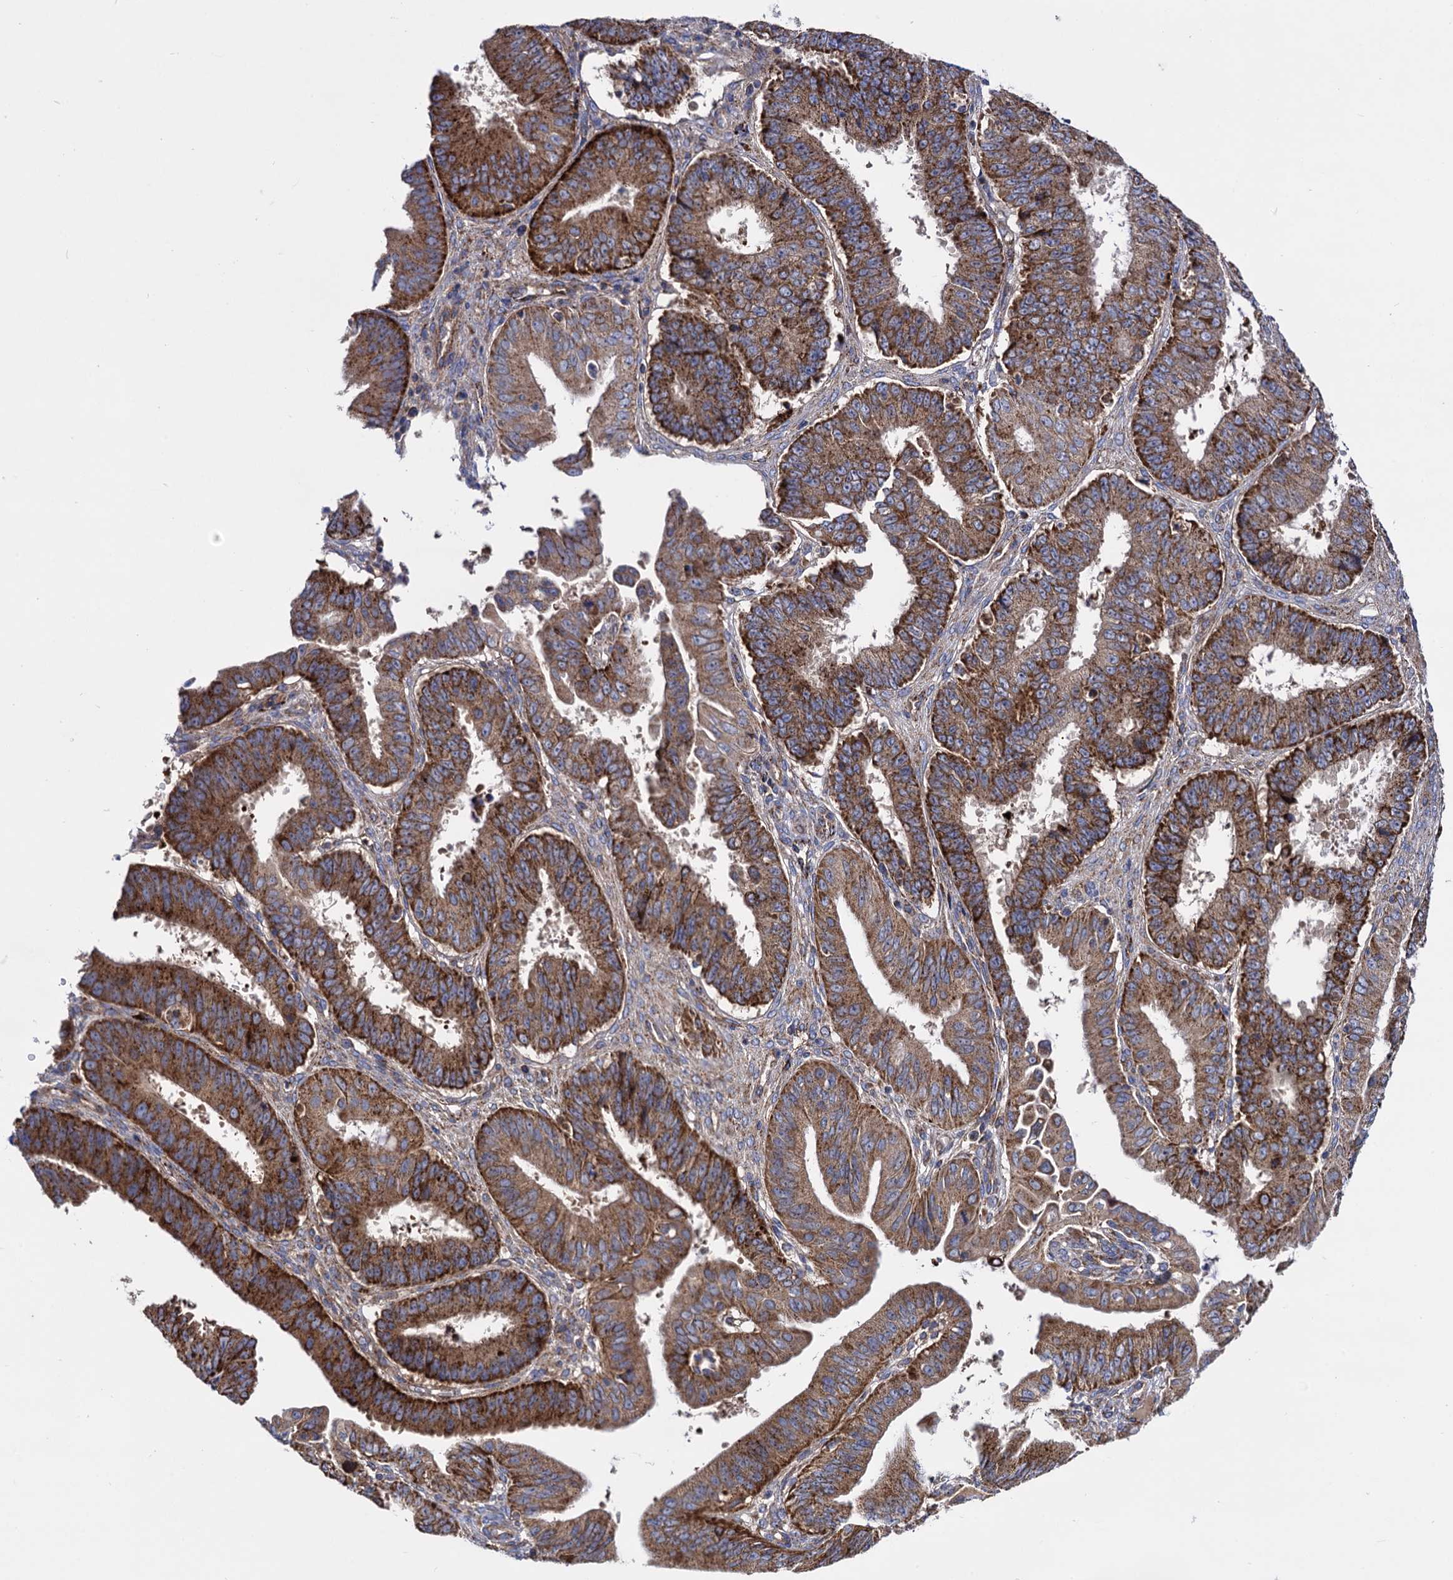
{"staining": {"intensity": "strong", "quantity": ">75%", "location": "cytoplasmic/membranous"}, "tissue": "ovarian cancer", "cell_type": "Tumor cells", "image_type": "cancer", "snomed": [{"axis": "morphology", "description": "Carcinoma, endometroid"}, {"axis": "topography", "description": "Appendix"}, {"axis": "topography", "description": "Ovary"}], "caption": "Protein staining reveals strong cytoplasmic/membranous staining in about >75% of tumor cells in endometroid carcinoma (ovarian). The staining was performed using DAB, with brown indicating positive protein expression. Nuclei are stained blue with hematoxylin.", "gene": "IQCH", "patient": {"sex": "female", "age": 42}}